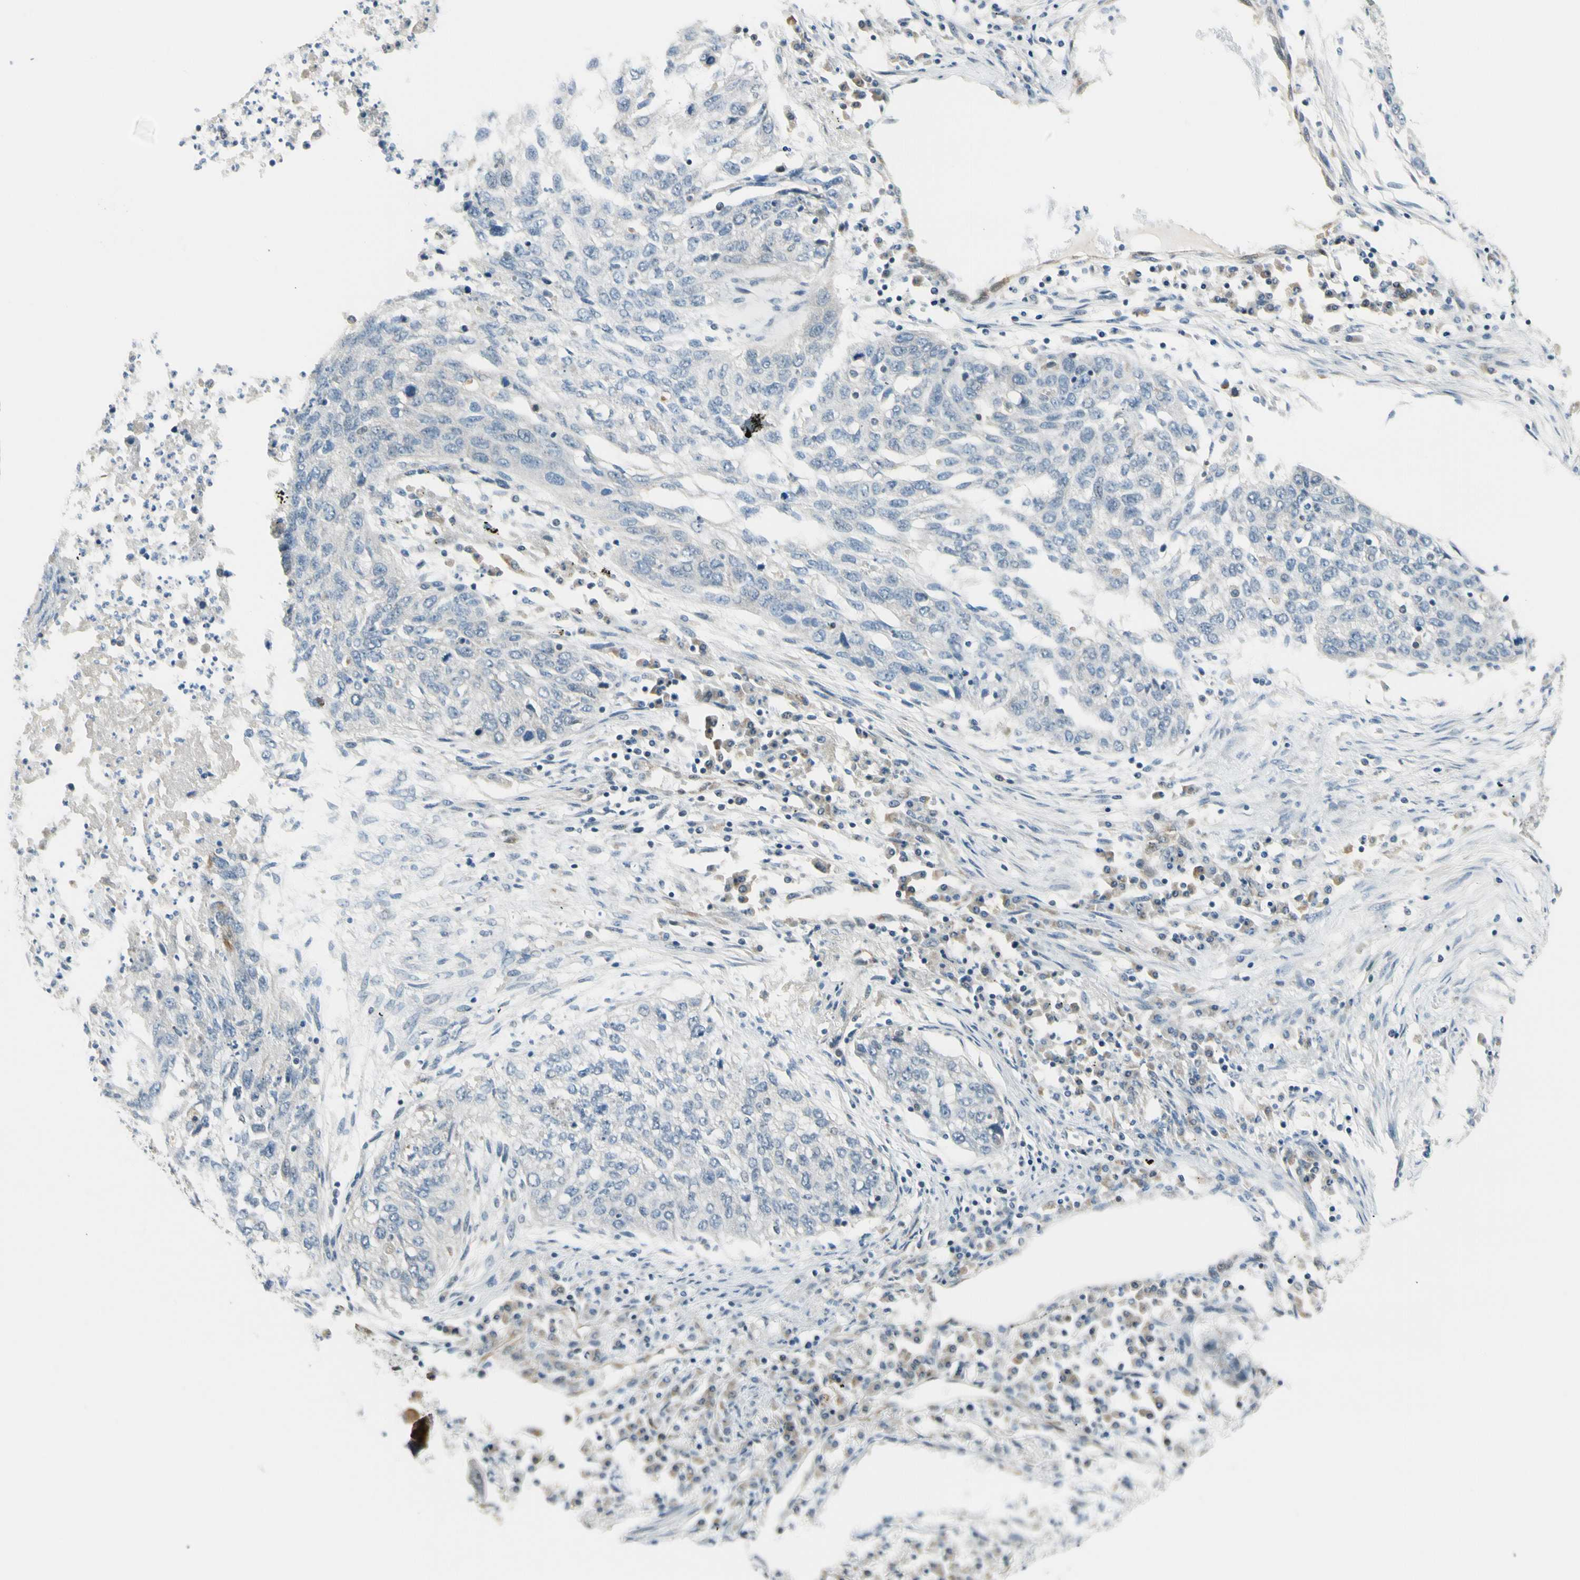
{"staining": {"intensity": "negative", "quantity": "none", "location": "none"}, "tissue": "lung cancer", "cell_type": "Tumor cells", "image_type": "cancer", "snomed": [{"axis": "morphology", "description": "Squamous cell carcinoma, NOS"}, {"axis": "topography", "description": "Lung"}], "caption": "The photomicrograph shows no staining of tumor cells in lung cancer.", "gene": "SVBP", "patient": {"sex": "female", "age": 63}}